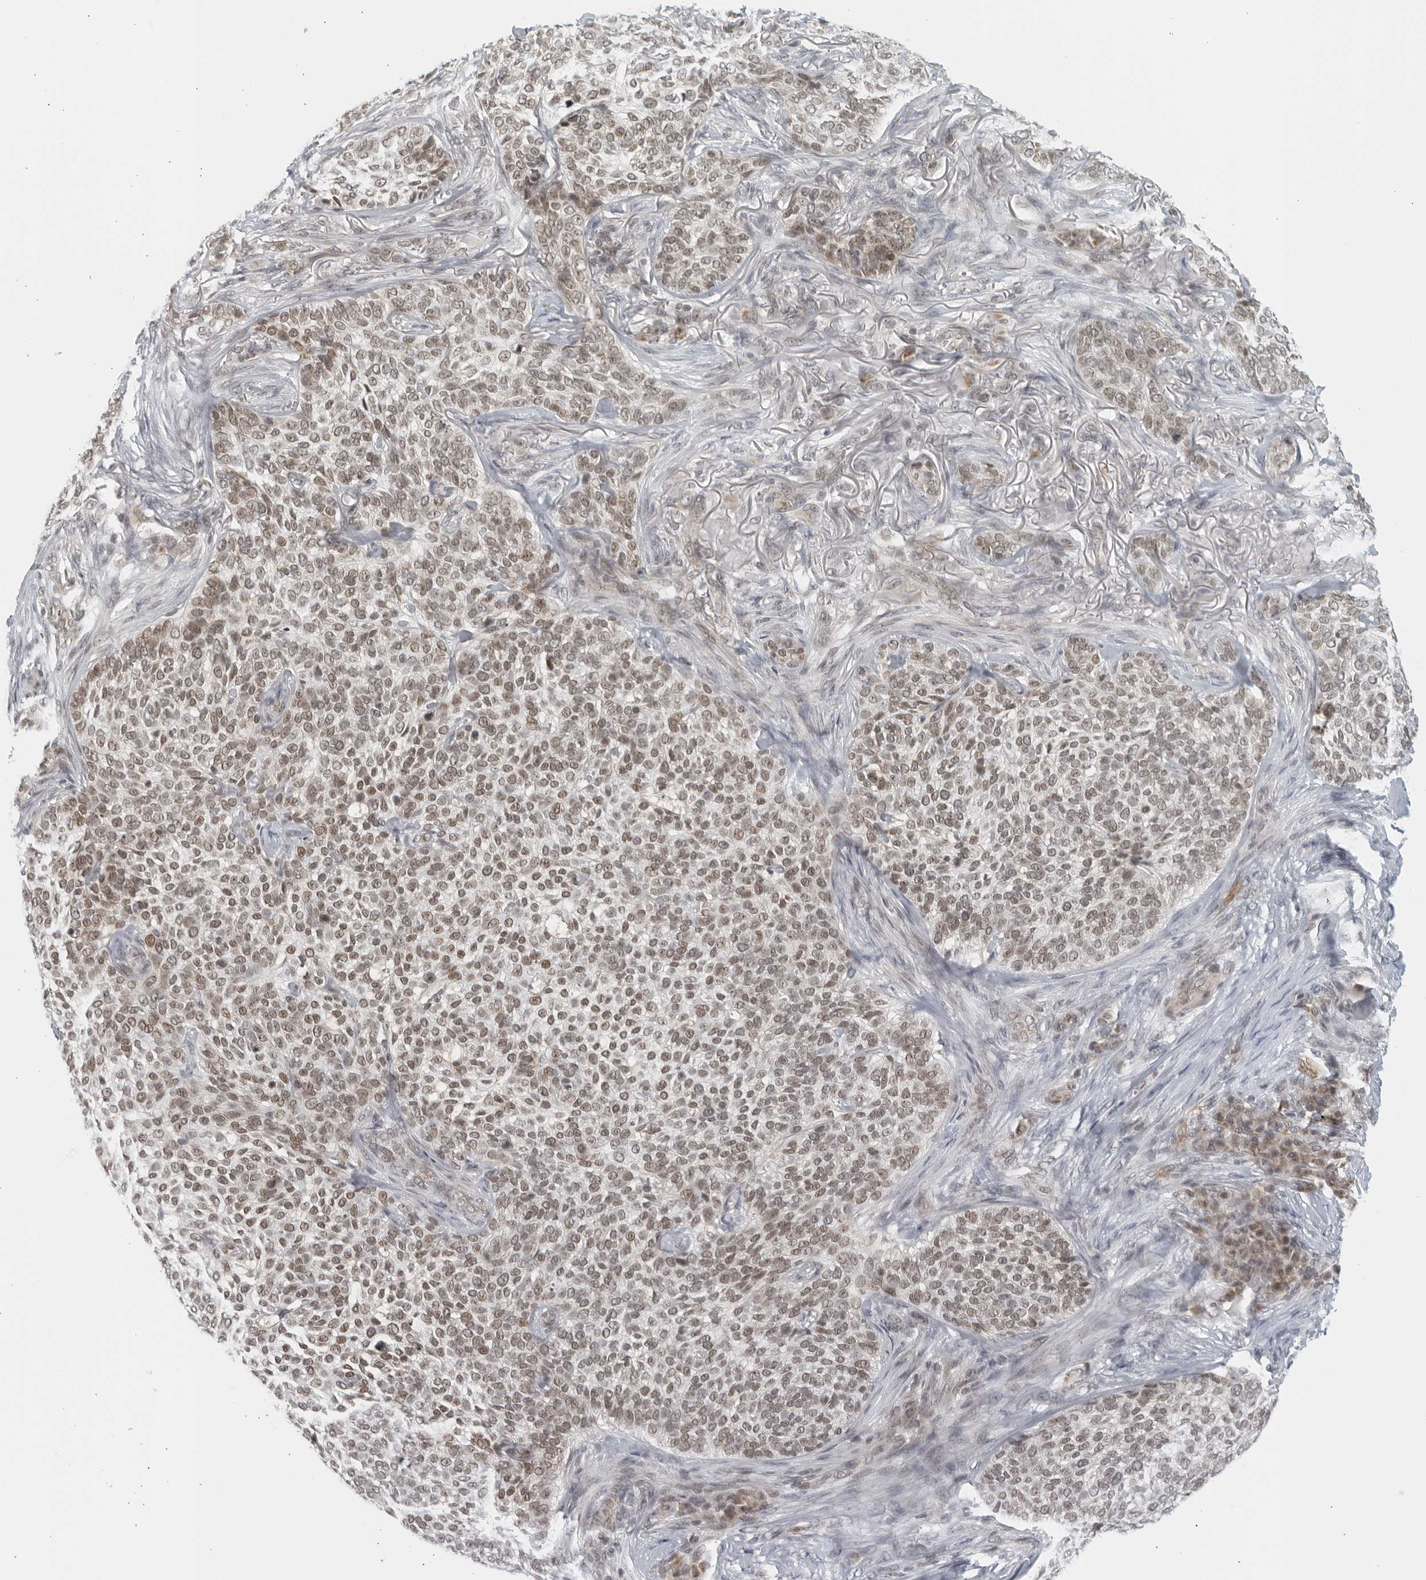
{"staining": {"intensity": "weak", "quantity": "25%-75%", "location": "cytoplasmic/membranous,nuclear"}, "tissue": "skin cancer", "cell_type": "Tumor cells", "image_type": "cancer", "snomed": [{"axis": "morphology", "description": "Basal cell carcinoma"}, {"axis": "topography", "description": "Skin"}], "caption": "Brown immunohistochemical staining in human skin cancer (basal cell carcinoma) demonstrates weak cytoplasmic/membranous and nuclear positivity in approximately 25%-75% of tumor cells.", "gene": "RAB11FIP3", "patient": {"sex": "female", "age": 64}}